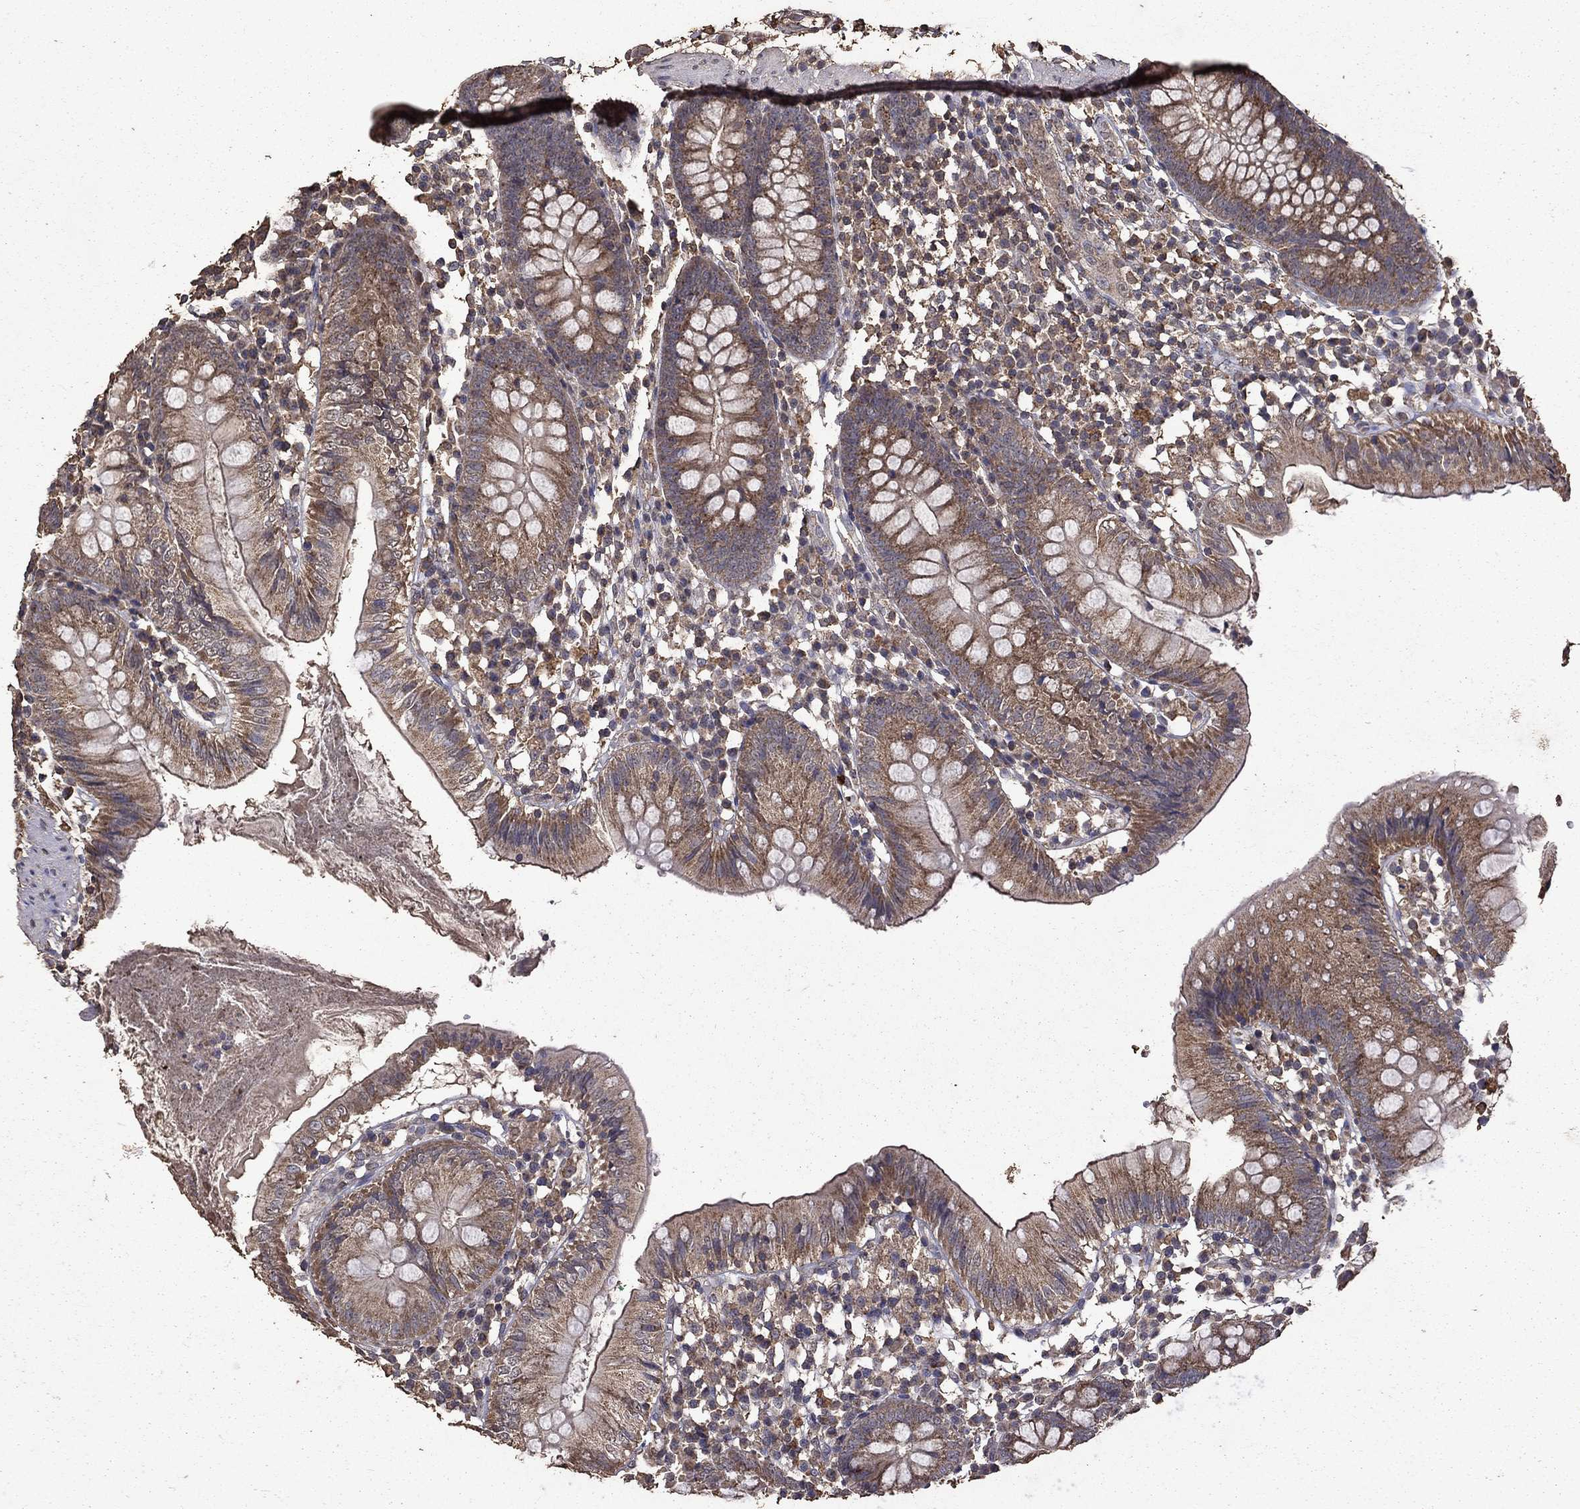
{"staining": {"intensity": "negative", "quantity": "none", "location": "none"}, "tissue": "colon", "cell_type": "Endothelial cells", "image_type": "normal", "snomed": [{"axis": "morphology", "description": "Normal tissue, NOS"}, {"axis": "topography", "description": "Rectum"}], "caption": "DAB (3,3'-diaminobenzidine) immunohistochemical staining of unremarkable colon demonstrates no significant staining in endothelial cells.", "gene": "SERPINA5", "patient": {"sex": "male", "age": 70}}